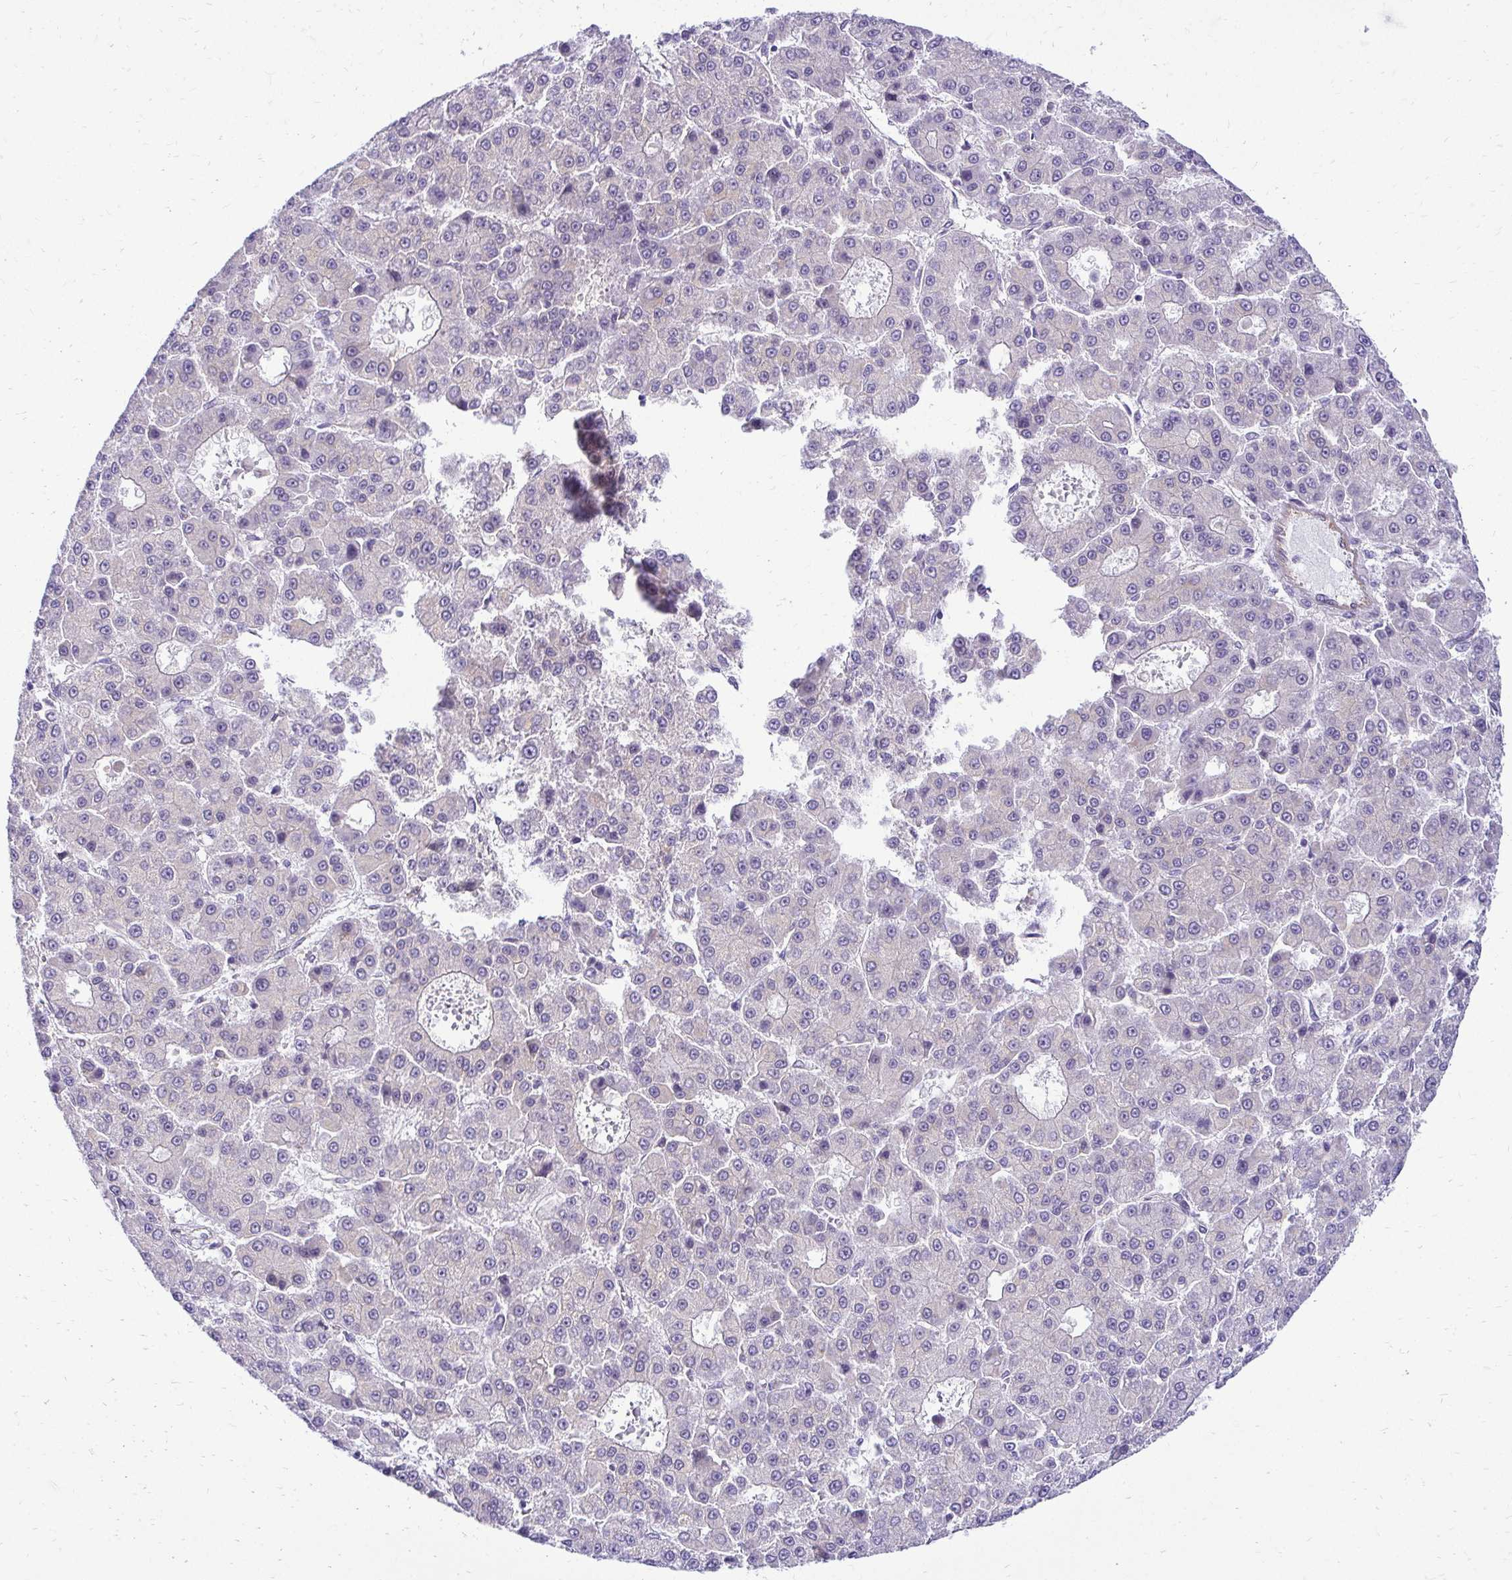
{"staining": {"intensity": "negative", "quantity": "none", "location": "none"}, "tissue": "liver cancer", "cell_type": "Tumor cells", "image_type": "cancer", "snomed": [{"axis": "morphology", "description": "Carcinoma, Hepatocellular, NOS"}, {"axis": "topography", "description": "Liver"}], "caption": "Immunohistochemical staining of liver hepatocellular carcinoma shows no significant staining in tumor cells.", "gene": "NIFK", "patient": {"sex": "male", "age": 70}}